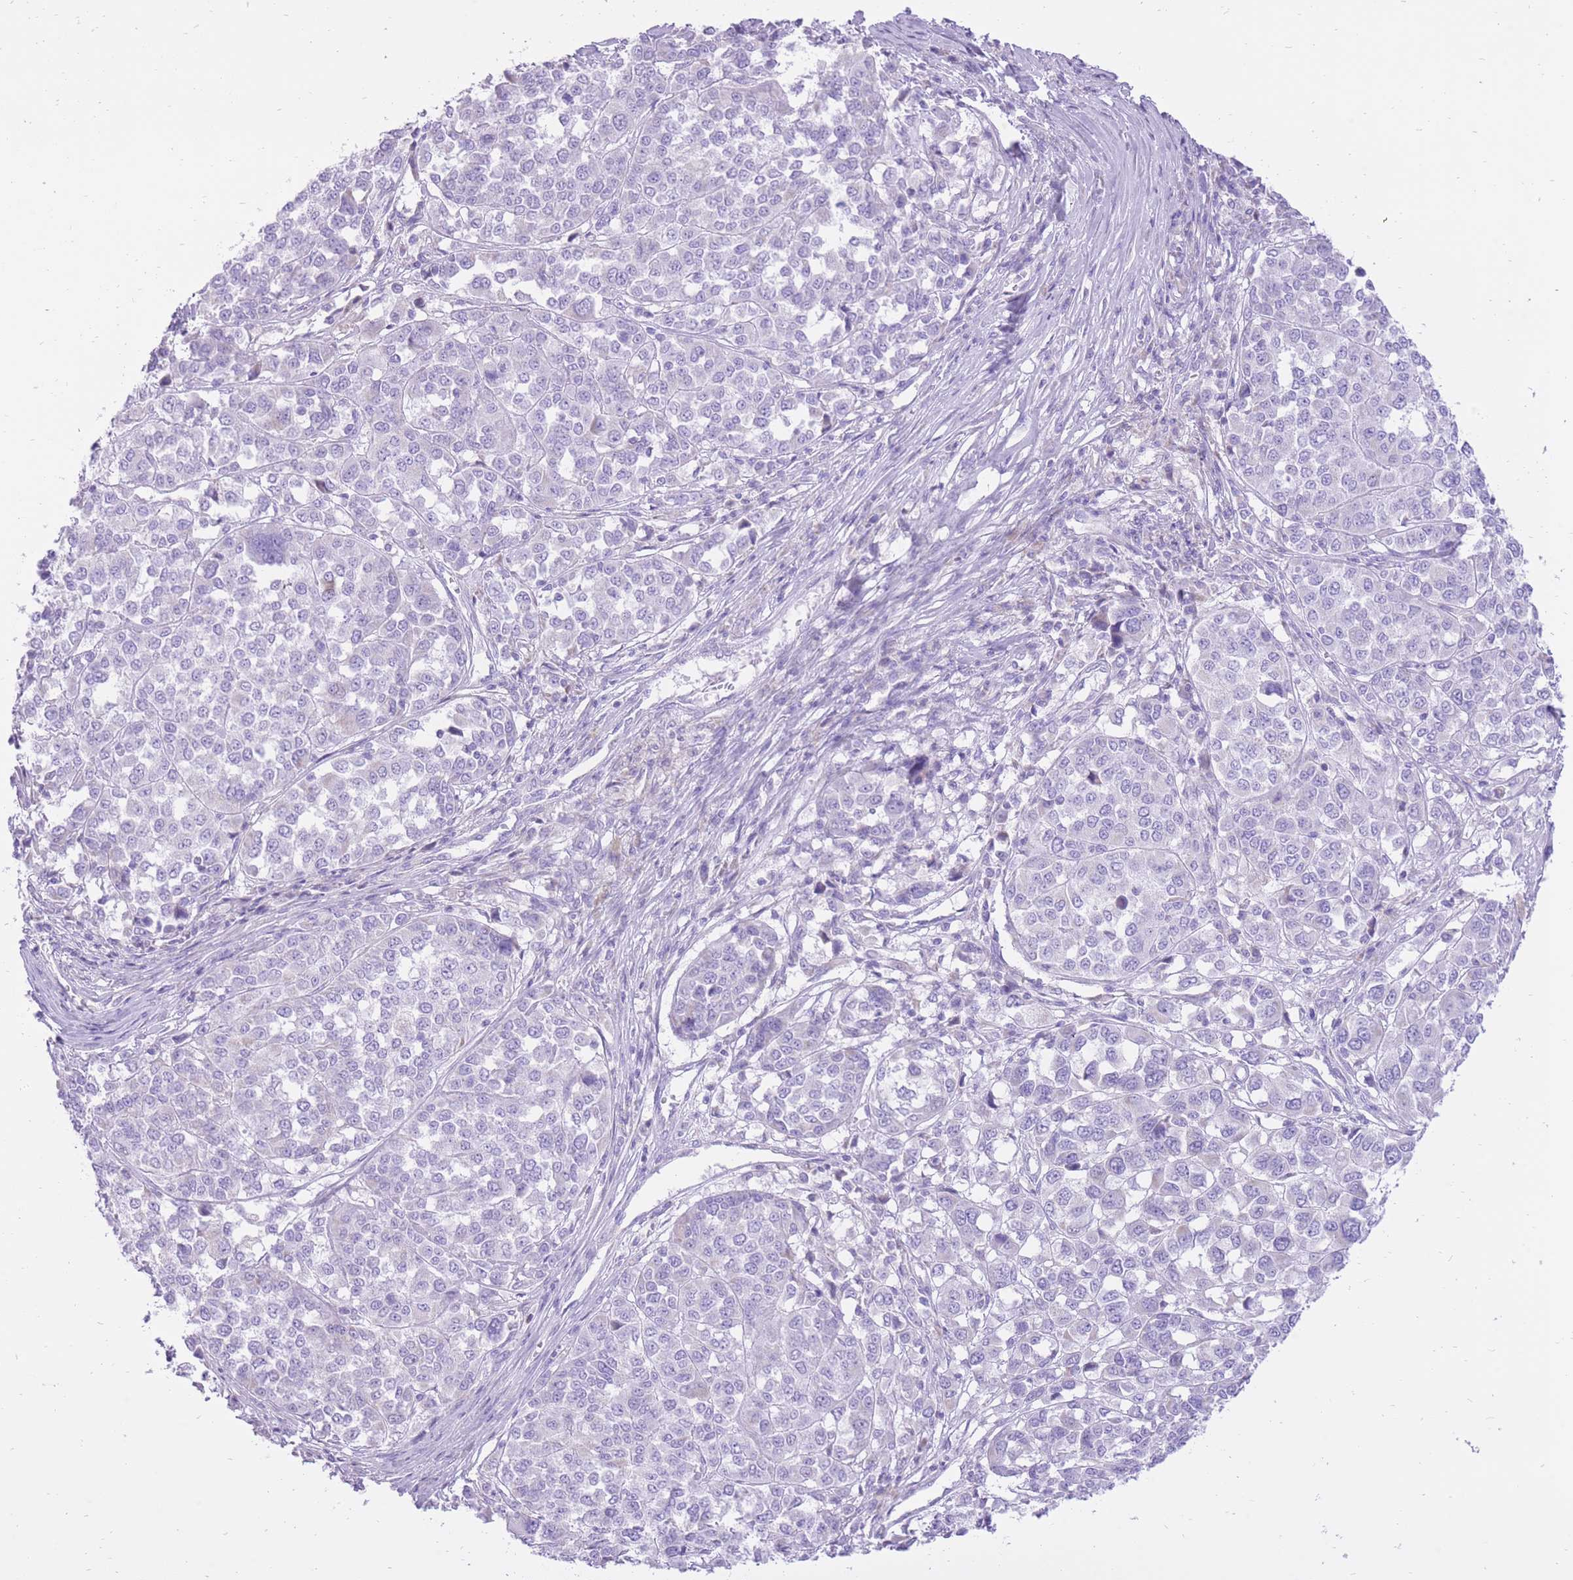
{"staining": {"intensity": "negative", "quantity": "none", "location": "none"}, "tissue": "melanoma", "cell_type": "Tumor cells", "image_type": "cancer", "snomed": [{"axis": "morphology", "description": "Malignant melanoma, Metastatic site"}, {"axis": "topography", "description": "Lymph node"}], "caption": "Image shows no significant protein expression in tumor cells of melanoma.", "gene": "SLC4A4", "patient": {"sex": "male", "age": 44}}